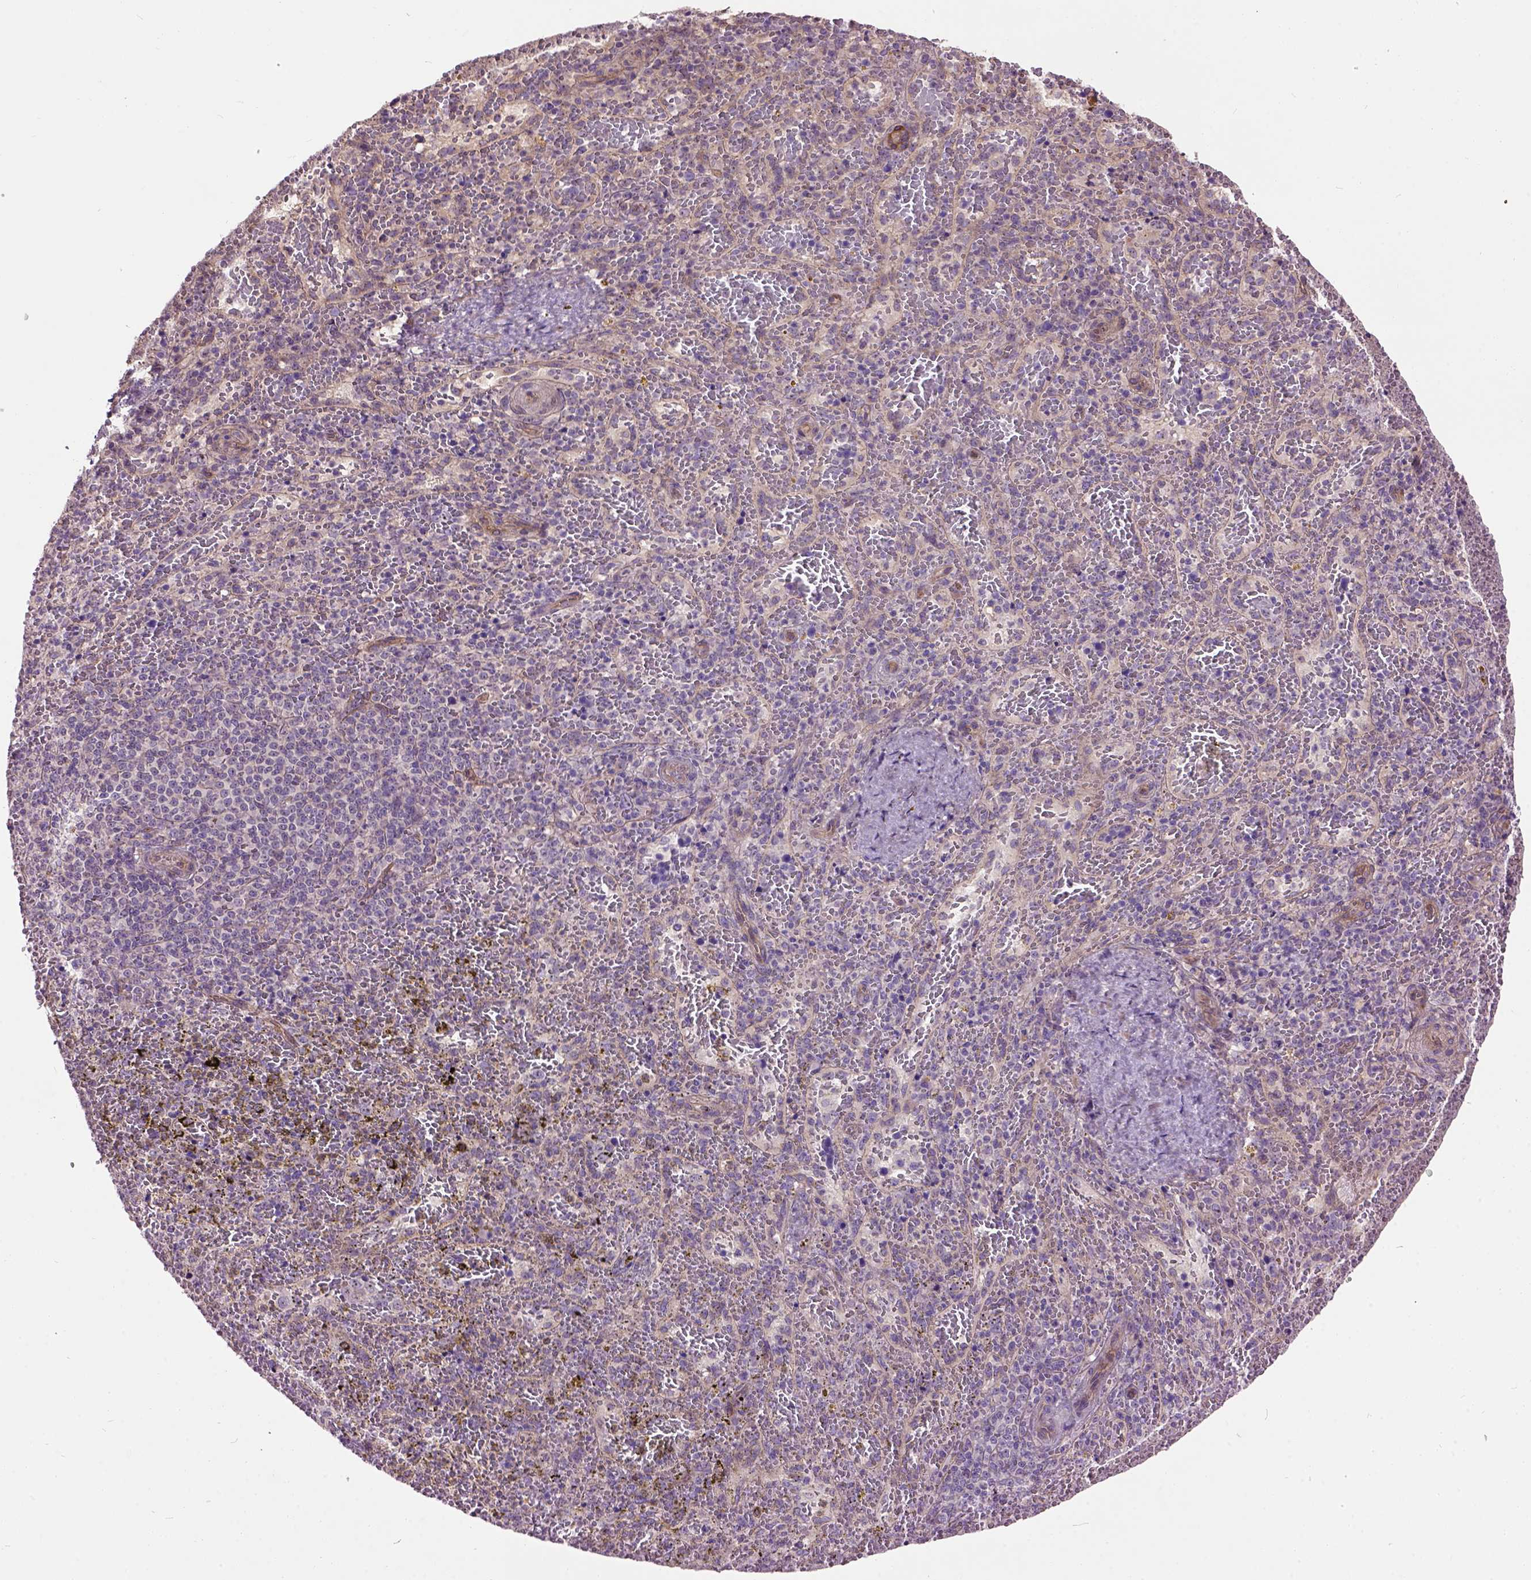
{"staining": {"intensity": "negative", "quantity": "none", "location": "none"}, "tissue": "spleen", "cell_type": "Cells in red pulp", "image_type": "normal", "snomed": [{"axis": "morphology", "description": "Normal tissue, NOS"}, {"axis": "topography", "description": "Spleen"}], "caption": "This is an IHC micrograph of unremarkable human spleen. There is no expression in cells in red pulp.", "gene": "MAPT", "patient": {"sex": "female", "age": 50}}